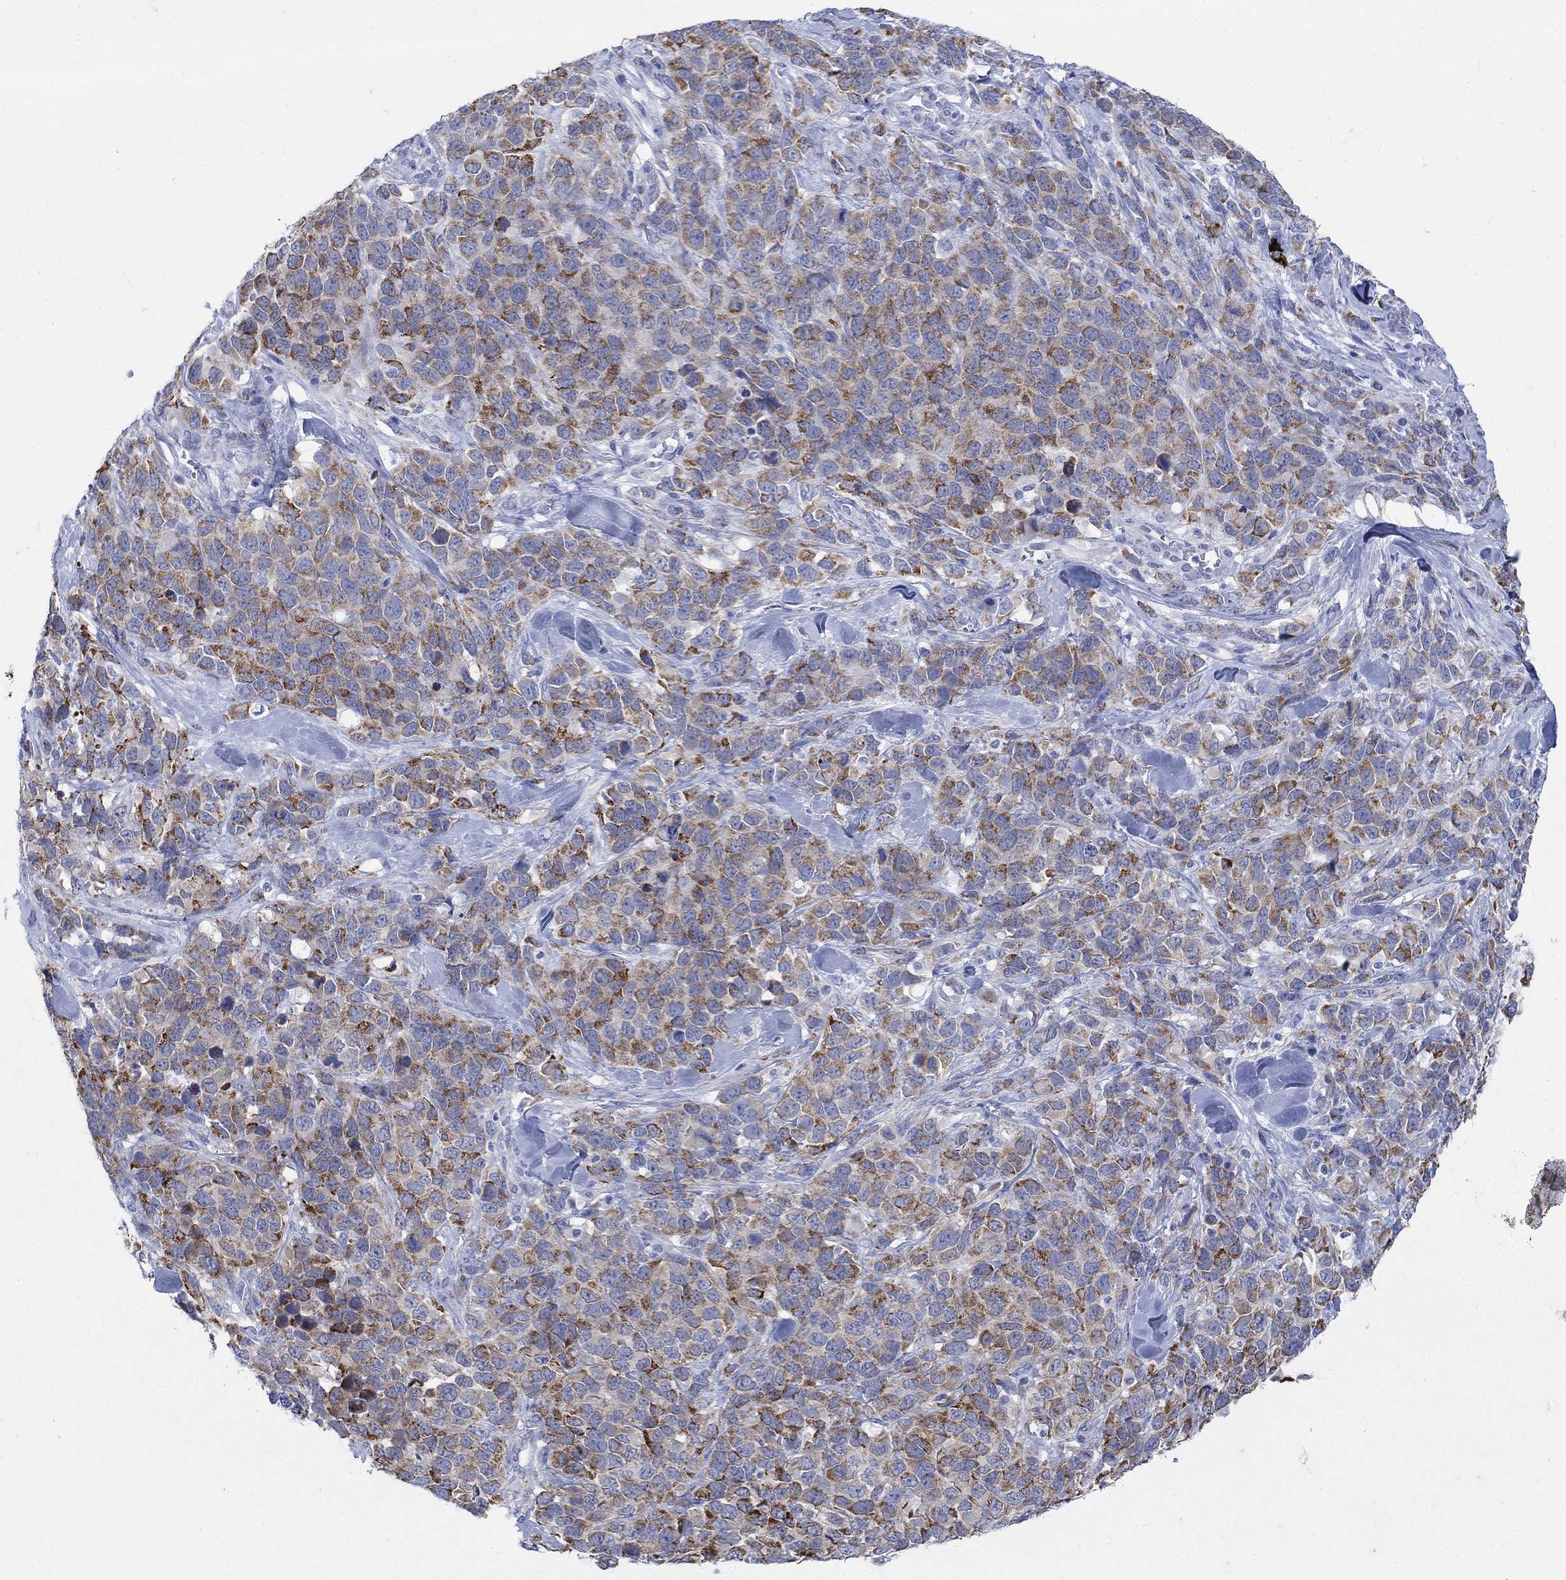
{"staining": {"intensity": "strong", "quantity": "25%-75%", "location": "cytoplasmic/membranous"}, "tissue": "melanoma", "cell_type": "Tumor cells", "image_type": "cancer", "snomed": [{"axis": "morphology", "description": "Malignant melanoma, Metastatic site"}, {"axis": "topography", "description": "Skin"}], "caption": "Protein staining of melanoma tissue reveals strong cytoplasmic/membranous expression in about 25%-75% of tumor cells. The protein of interest is shown in brown color, while the nuclei are stained blue.", "gene": "ZDHHC14", "patient": {"sex": "male", "age": 84}}